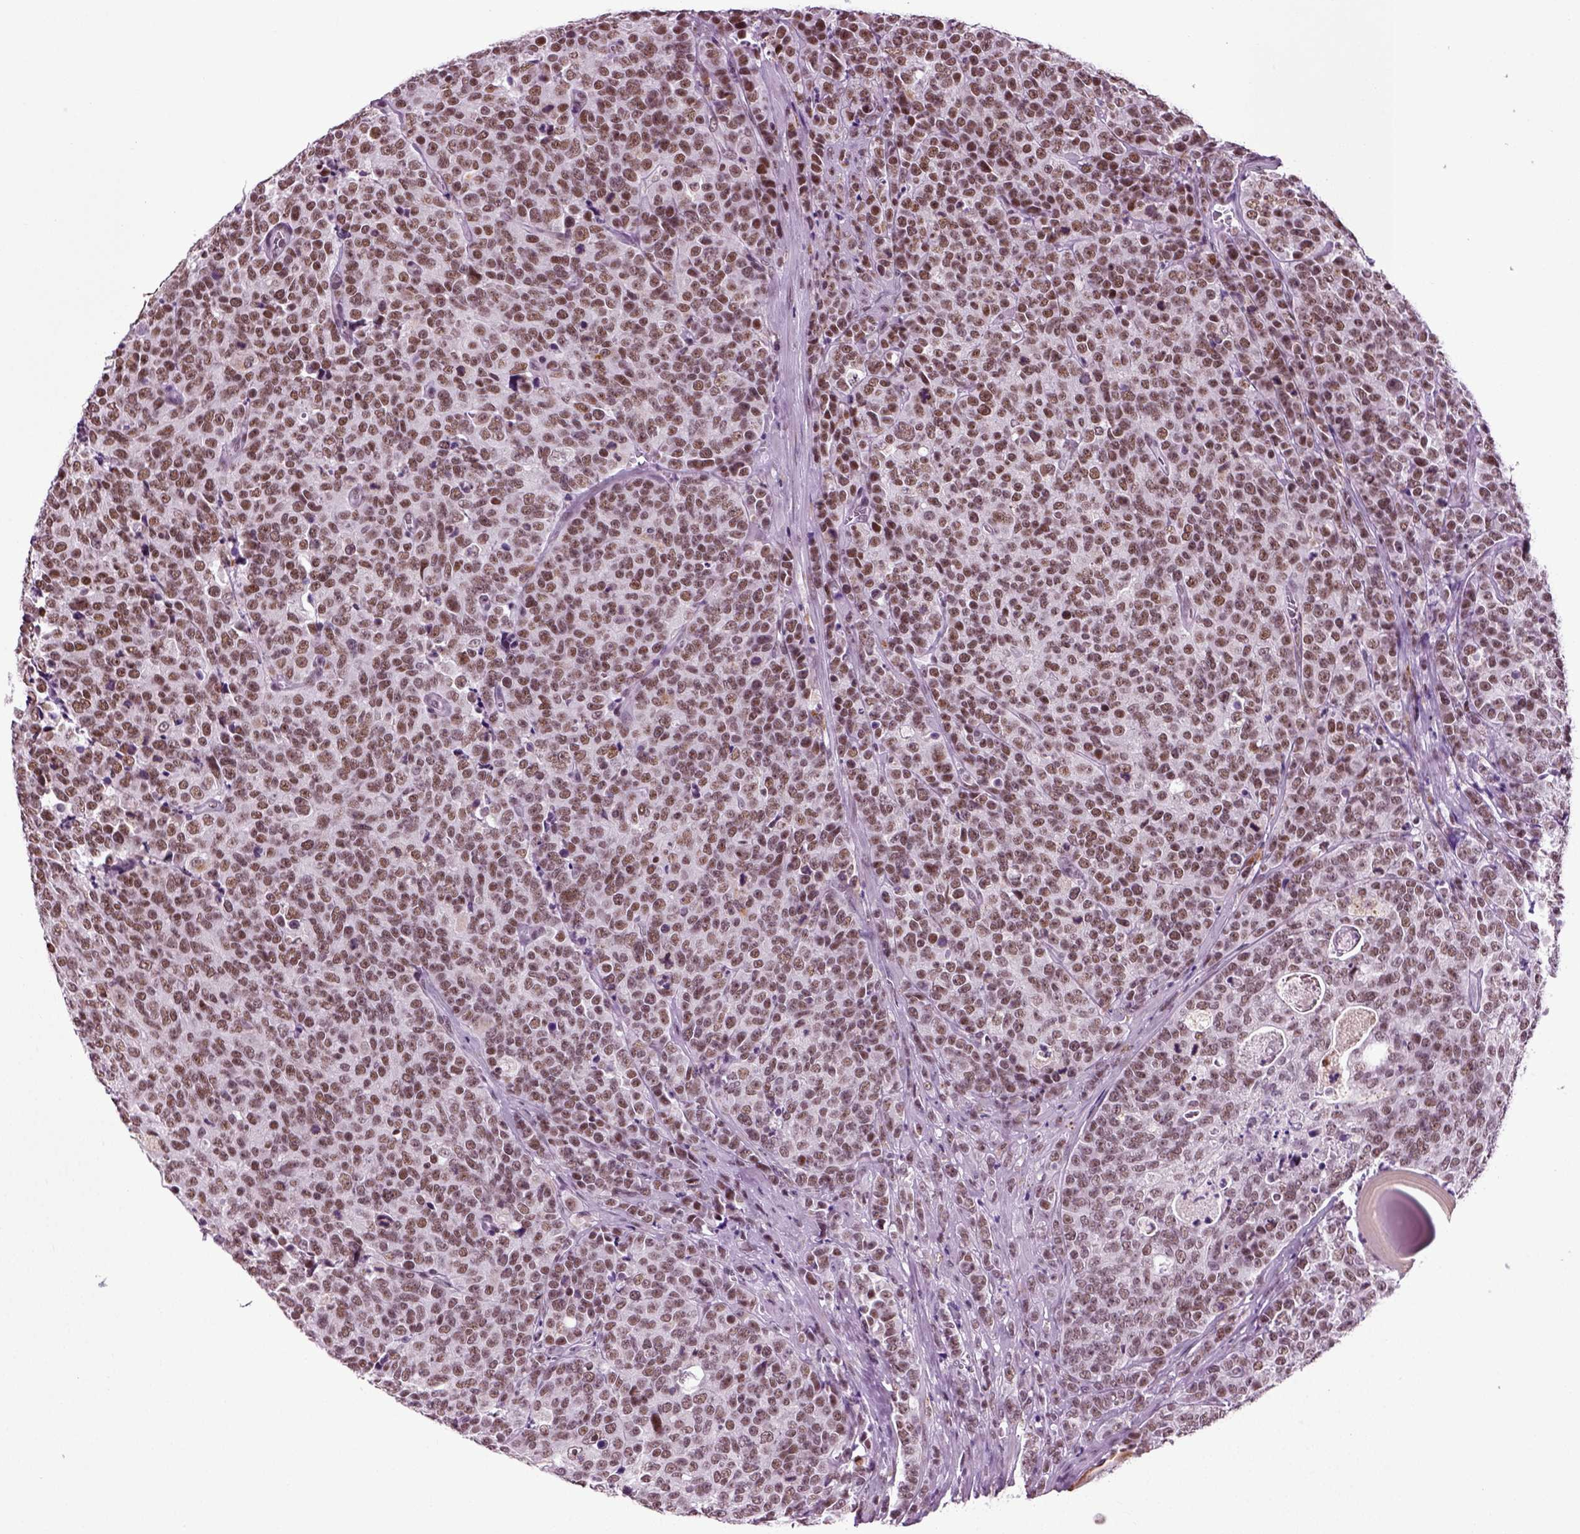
{"staining": {"intensity": "moderate", "quantity": ">75%", "location": "nuclear"}, "tissue": "prostate cancer", "cell_type": "Tumor cells", "image_type": "cancer", "snomed": [{"axis": "morphology", "description": "Adenocarcinoma, NOS"}, {"axis": "topography", "description": "Prostate"}], "caption": "About >75% of tumor cells in prostate cancer display moderate nuclear protein staining as visualized by brown immunohistochemical staining.", "gene": "RCOR3", "patient": {"sex": "male", "age": 67}}